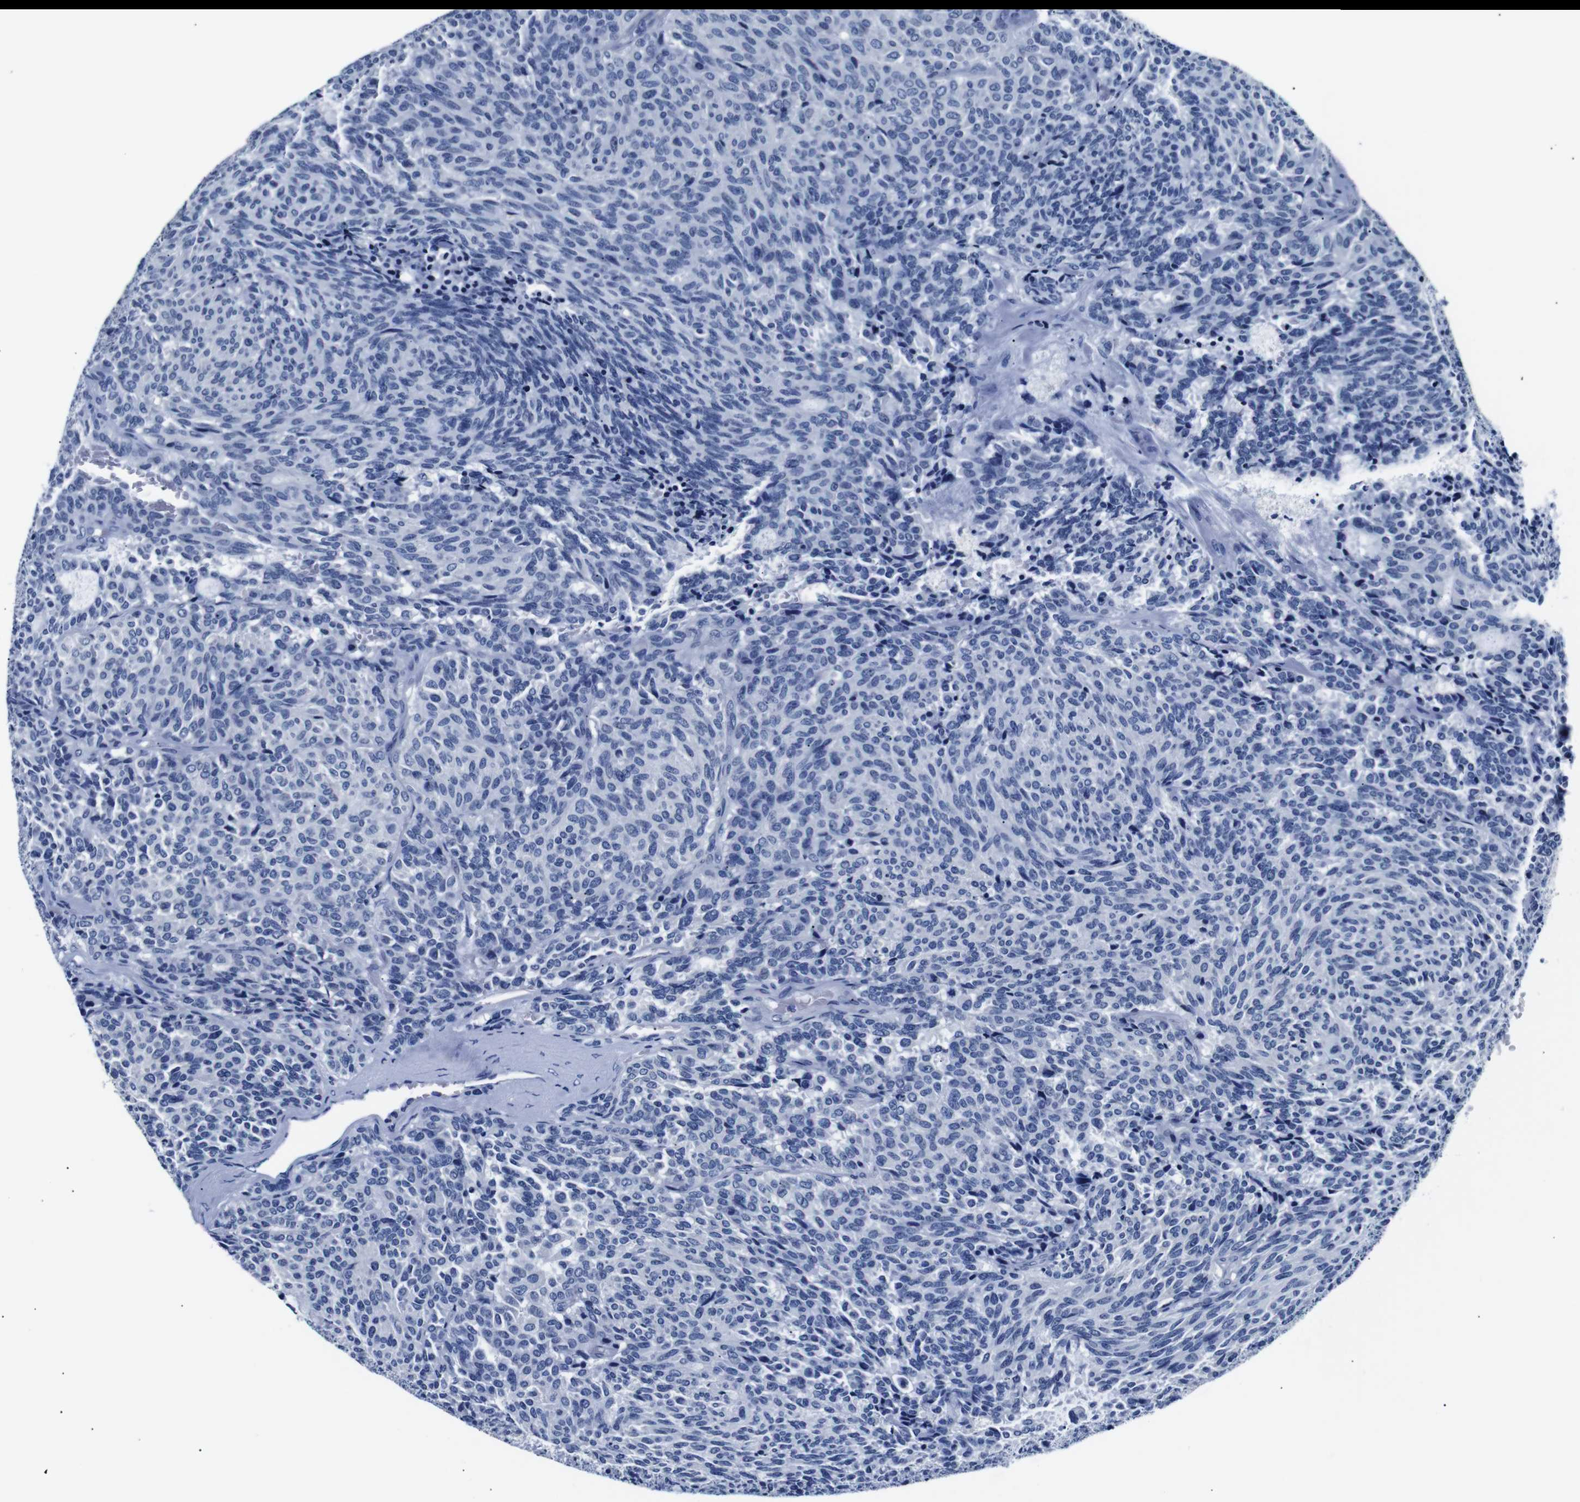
{"staining": {"intensity": "negative", "quantity": "none", "location": "none"}, "tissue": "carcinoid", "cell_type": "Tumor cells", "image_type": "cancer", "snomed": [{"axis": "morphology", "description": "Carcinoid, malignant, NOS"}, {"axis": "topography", "description": "Pancreas"}], "caption": "Immunohistochemistry (IHC) of human carcinoid demonstrates no expression in tumor cells.", "gene": "GAP43", "patient": {"sex": "female", "age": 54}}